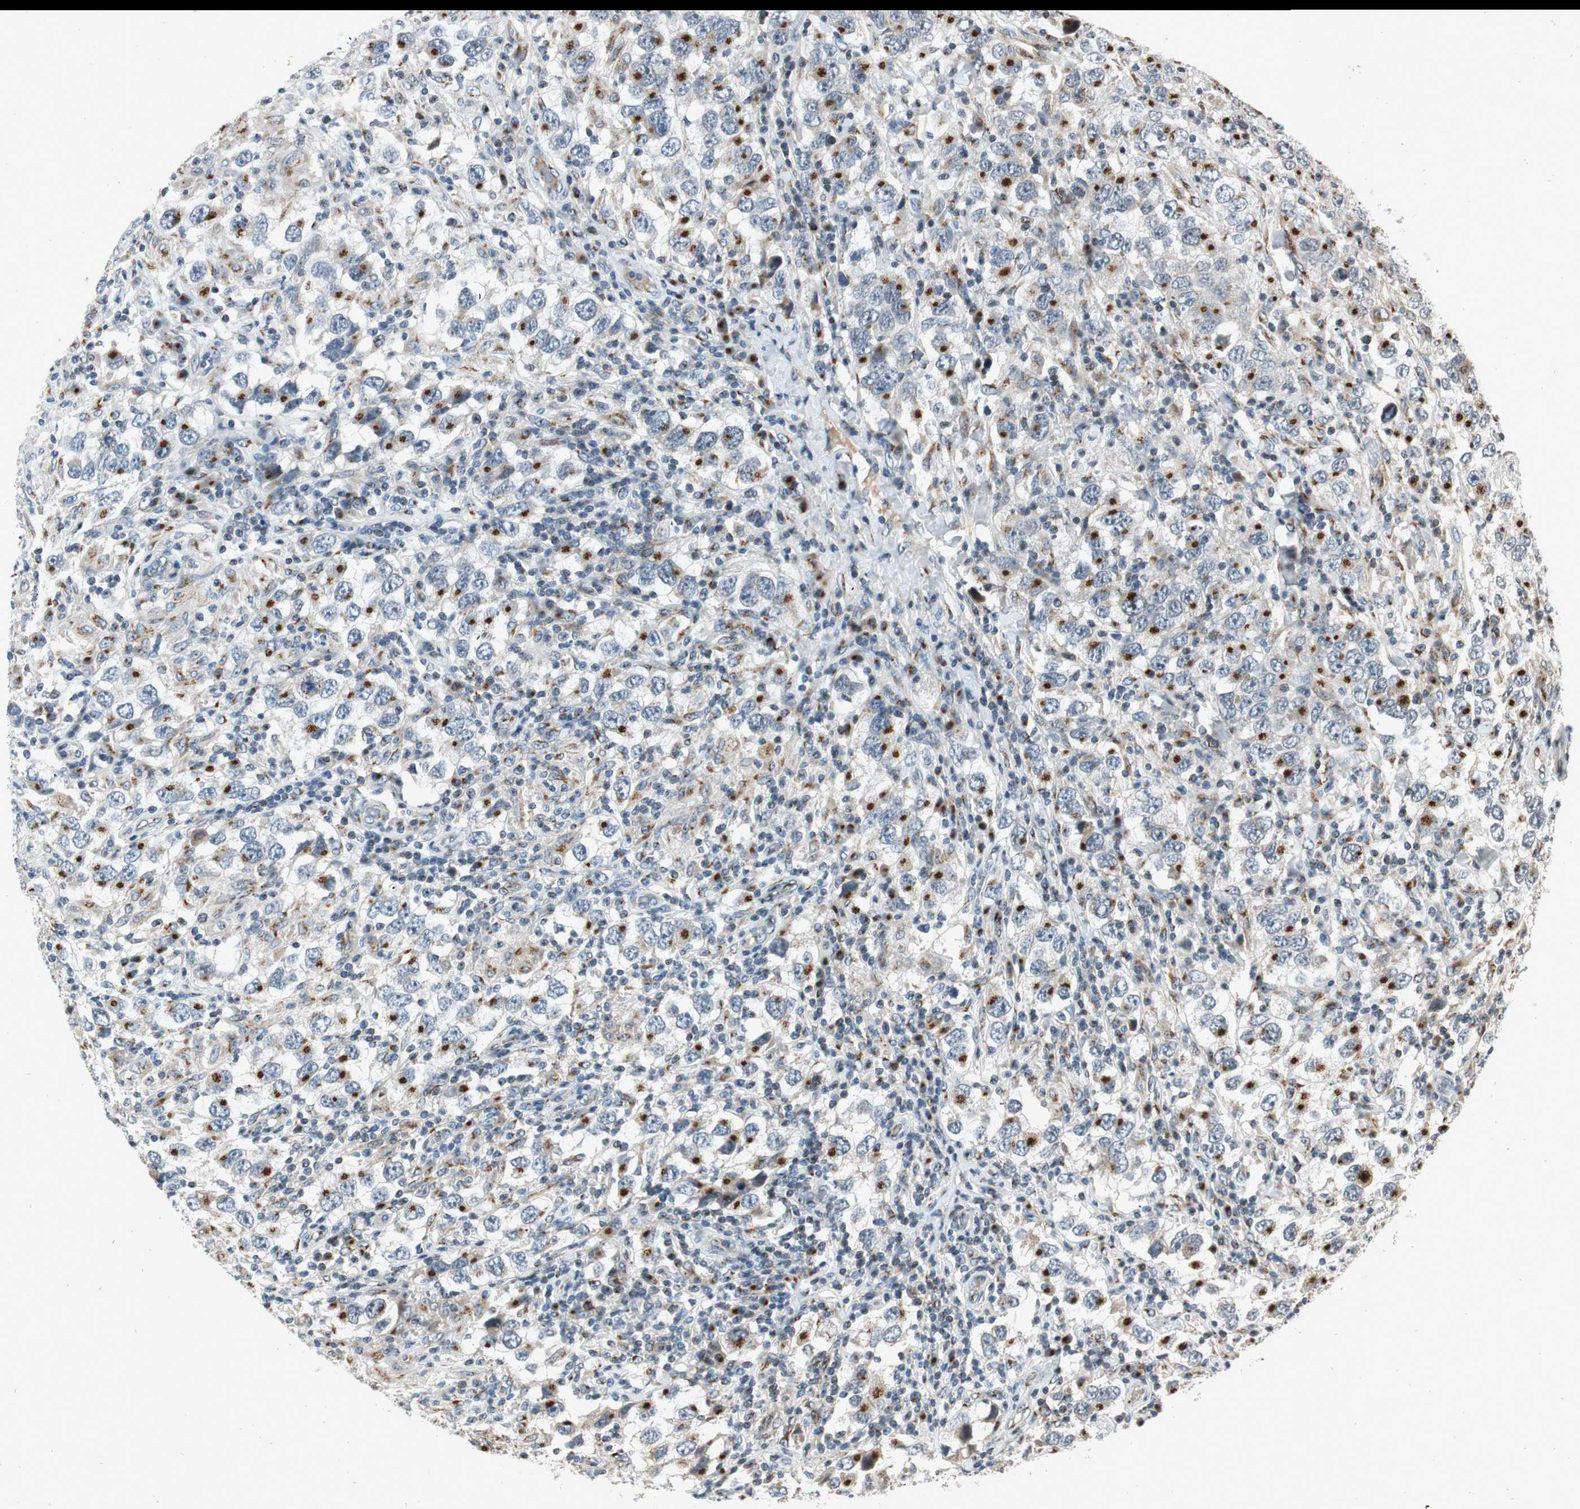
{"staining": {"intensity": "moderate", "quantity": "25%-75%", "location": "cytoplasmic/membranous"}, "tissue": "testis cancer", "cell_type": "Tumor cells", "image_type": "cancer", "snomed": [{"axis": "morphology", "description": "Carcinoma, Embryonal, NOS"}, {"axis": "topography", "description": "Testis"}], "caption": "Tumor cells display moderate cytoplasmic/membranous staining in approximately 25%-75% of cells in testis embryonal carcinoma.", "gene": "NEO1", "patient": {"sex": "male", "age": 21}}